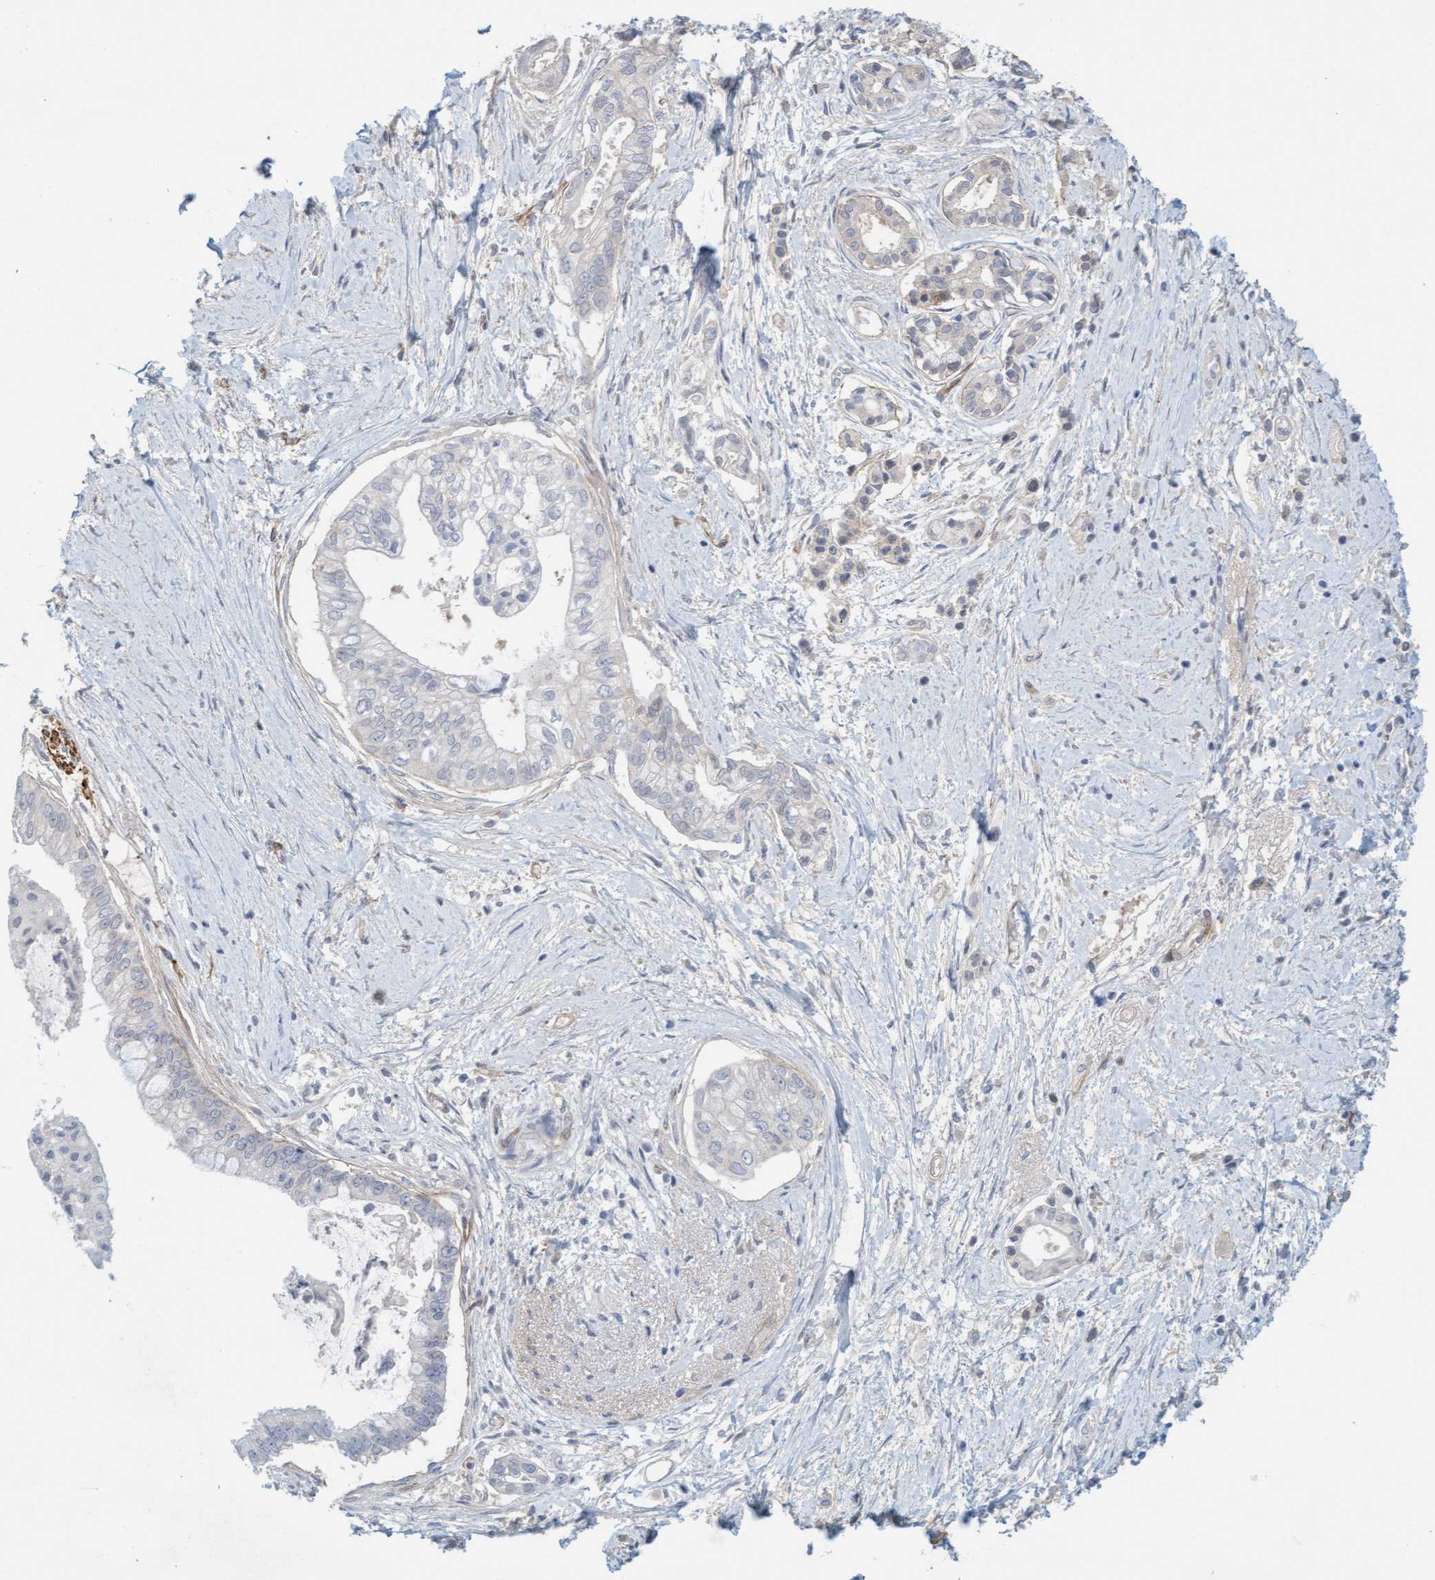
{"staining": {"intensity": "negative", "quantity": "none", "location": "none"}, "tissue": "pancreatic cancer", "cell_type": "Tumor cells", "image_type": "cancer", "snomed": [{"axis": "morphology", "description": "Adenocarcinoma, NOS"}, {"axis": "topography", "description": "Pancreas"}], "caption": "Protein analysis of pancreatic adenocarcinoma exhibits no significant positivity in tumor cells.", "gene": "TSTD2", "patient": {"sex": "male", "age": 59}}